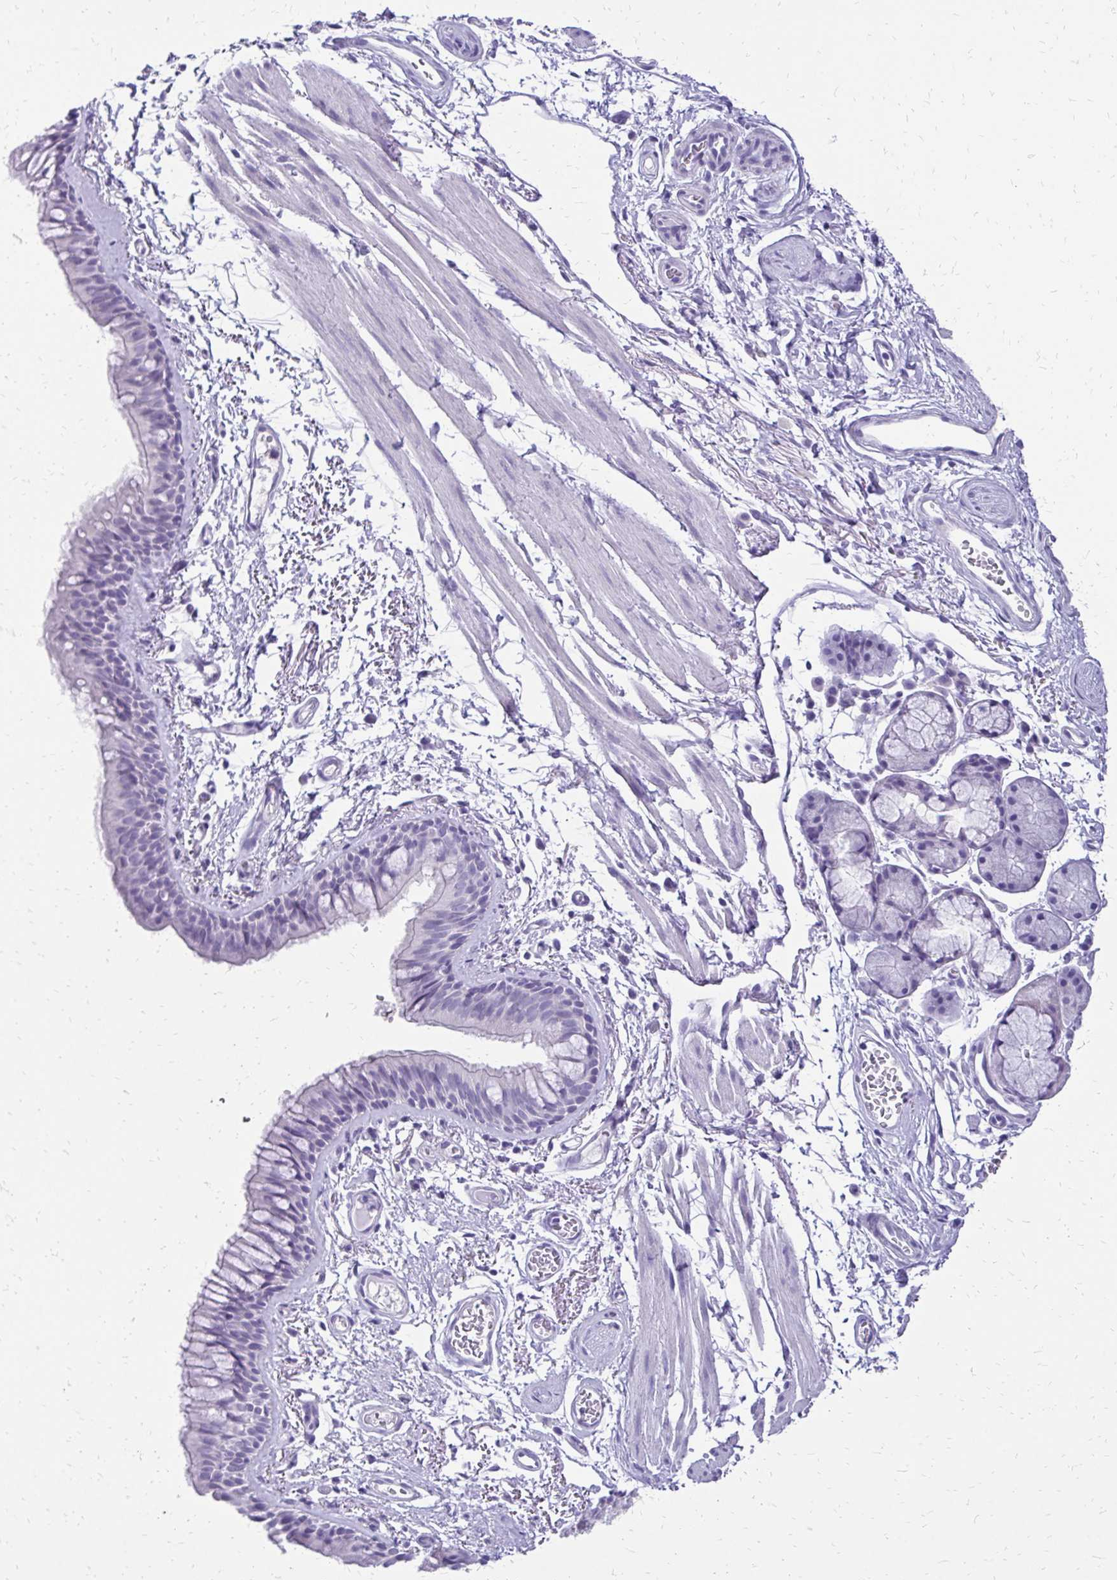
{"staining": {"intensity": "negative", "quantity": "none", "location": "none"}, "tissue": "bronchus", "cell_type": "Respiratory epithelial cells", "image_type": "normal", "snomed": [{"axis": "morphology", "description": "Normal tissue, NOS"}, {"axis": "topography", "description": "Cartilage tissue"}, {"axis": "topography", "description": "Bronchus"}], "caption": "An image of human bronchus is negative for staining in respiratory epithelial cells.", "gene": "SLC32A1", "patient": {"sex": "female", "age": 79}}